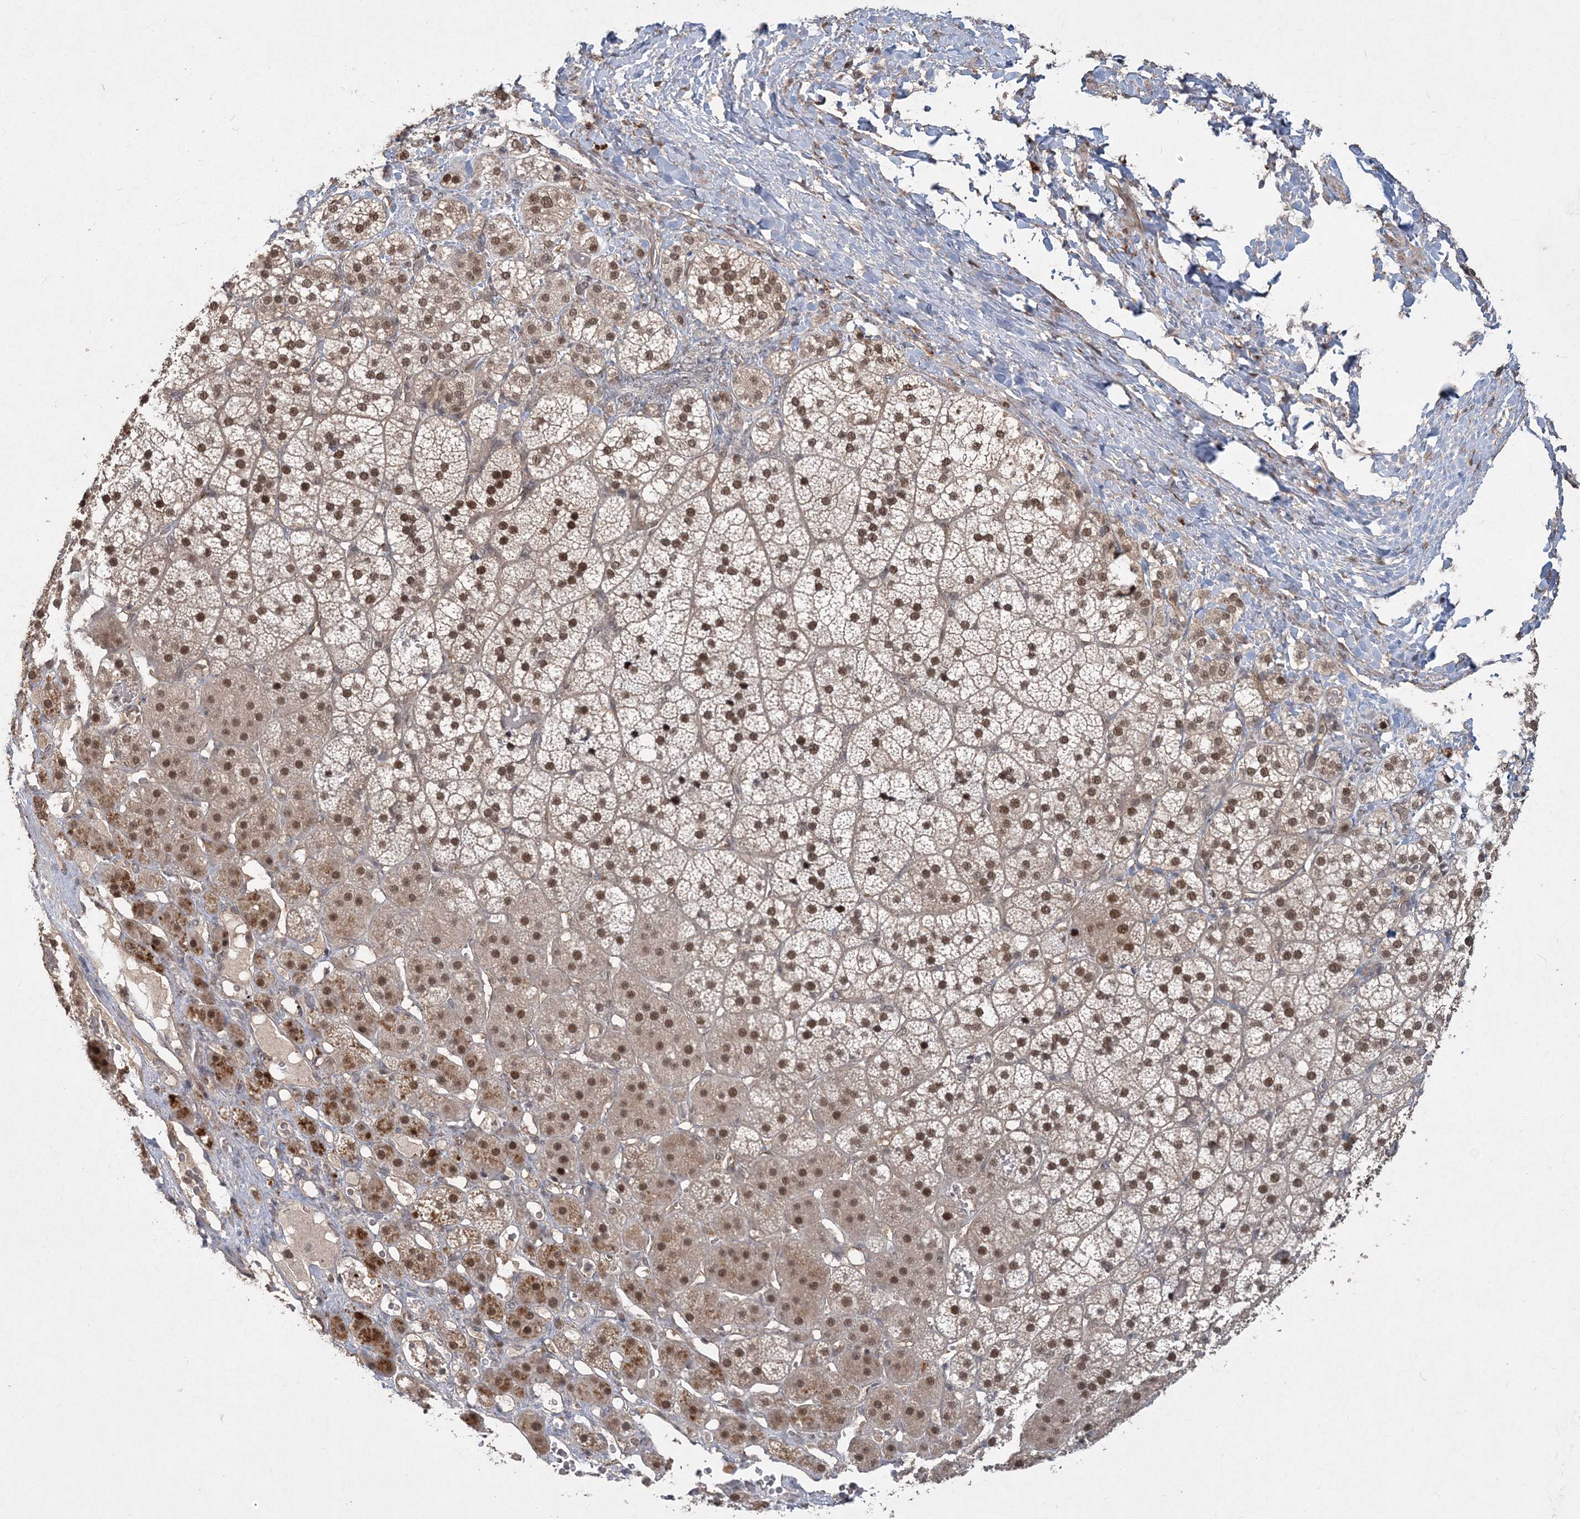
{"staining": {"intensity": "strong", "quantity": ">75%", "location": "nuclear"}, "tissue": "adrenal gland", "cell_type": "Glandular cells", "image_type": "normal", "snomed": [{"axis": "morphology", "description": "Normal tissue, NOS"}, {"axis": "topography", "description": "Adrenal gland"}], "caption": "DAB immunohistochemical staining of unremarkable human adrenal gland exhibits strong nuclear protein expression in approximately >75% of glandular cells.", "gene": "COPS7B", "patient": {"sex": "female", "age": 44}}